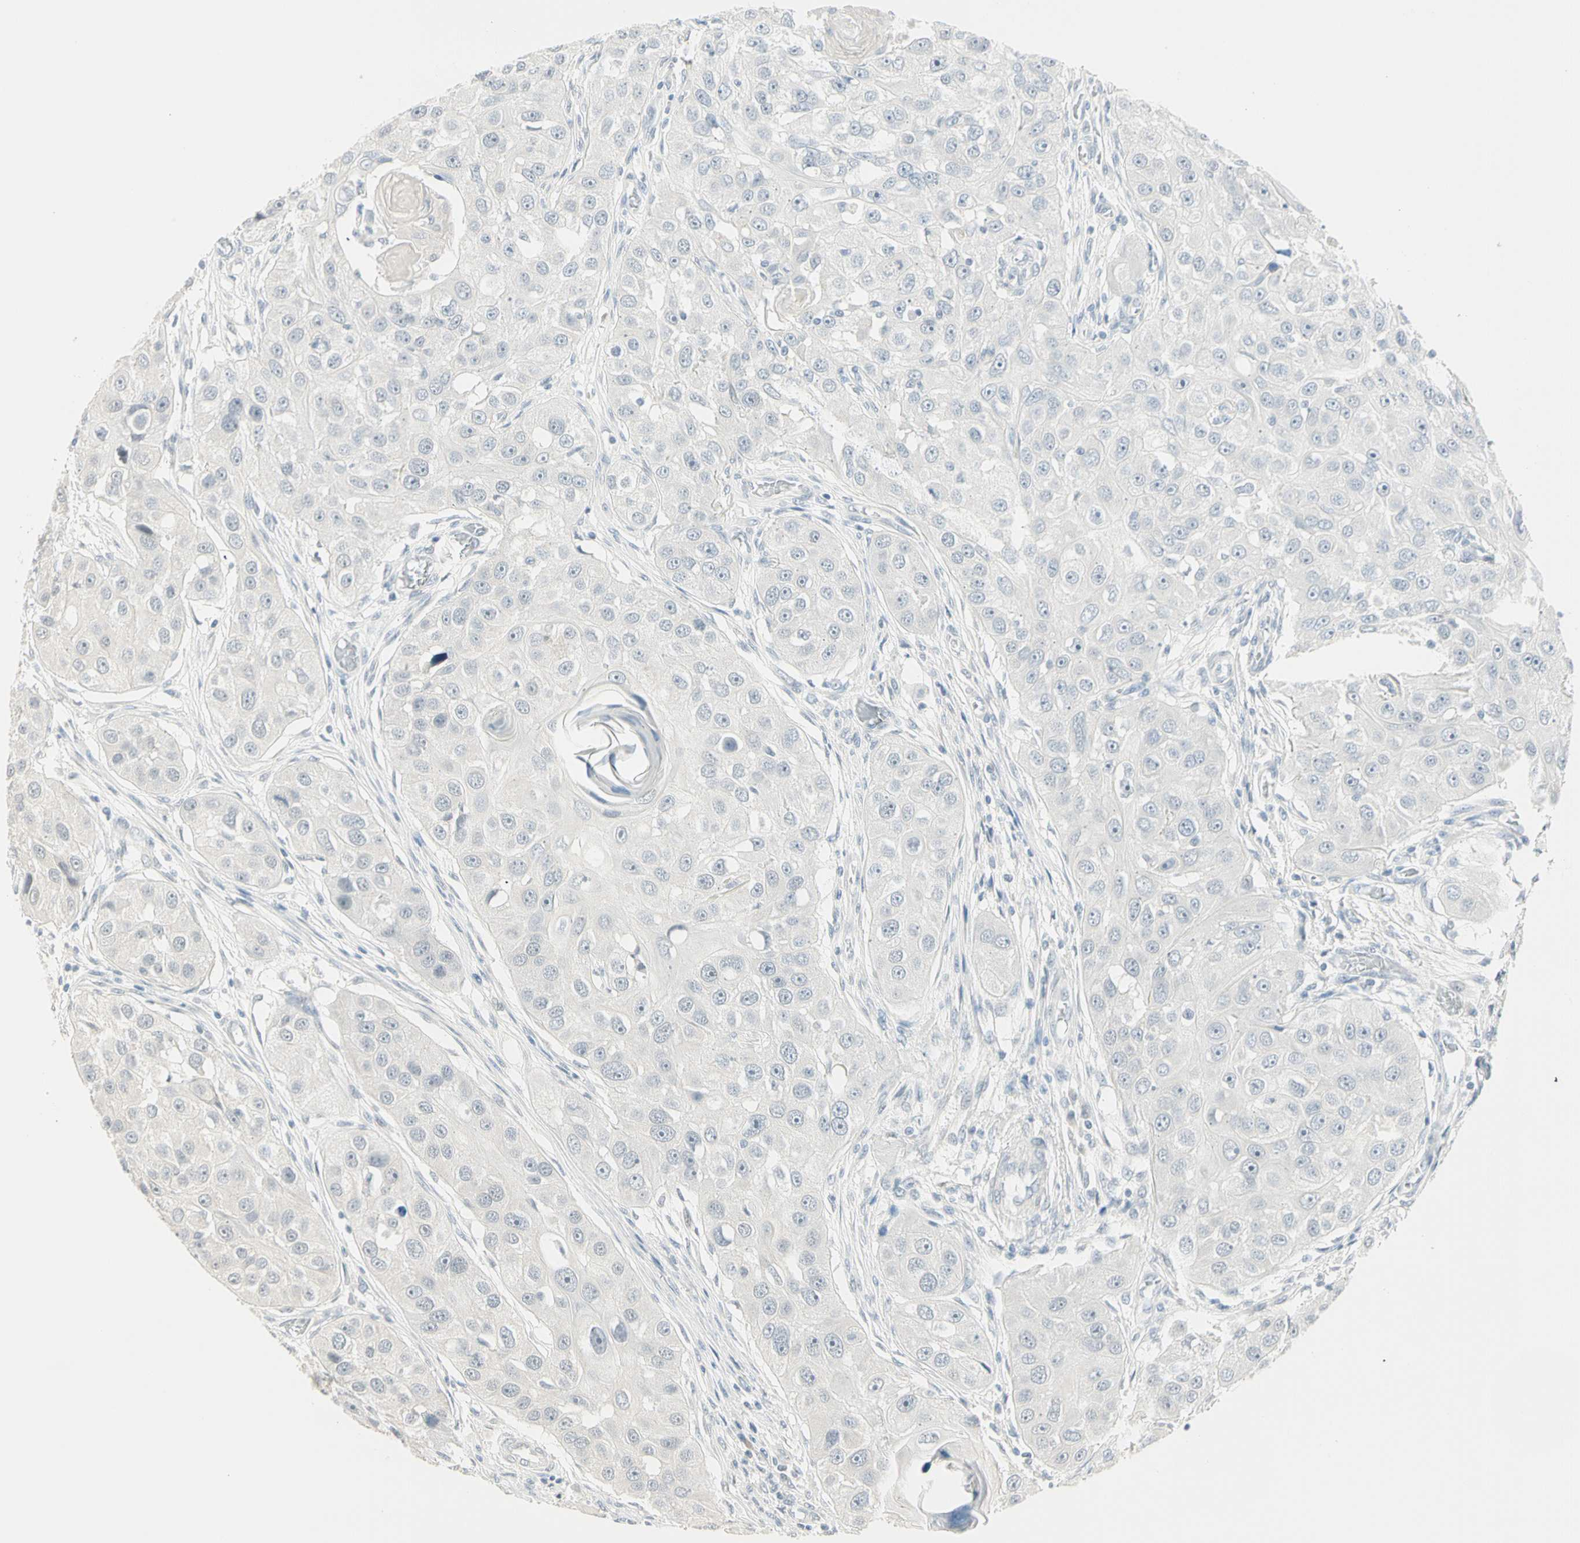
{"staining": {"intensity": "negative", "quantity": "none", "location": "none"}, "tissue": "head and neck cancer", "cell_type": "Tumor cells", "image_type": "cancer", "snomed": [{"axis": "morphology", "description": "Normal tissue, NOS"}, {"axis": "morphology", "description": "Squamous cell carcinoma, NOS"}, {"axis": "topography", "description": "Skeletal muscle"}, {"axis": "topography", "description": "Head-Neck"}], "caption": "Tumor cells show no significant staining in head and neck cancer (squamous cell carcinoma).", "gene": "MLLT10", "patient": {"sex": "male", "age": 51}}